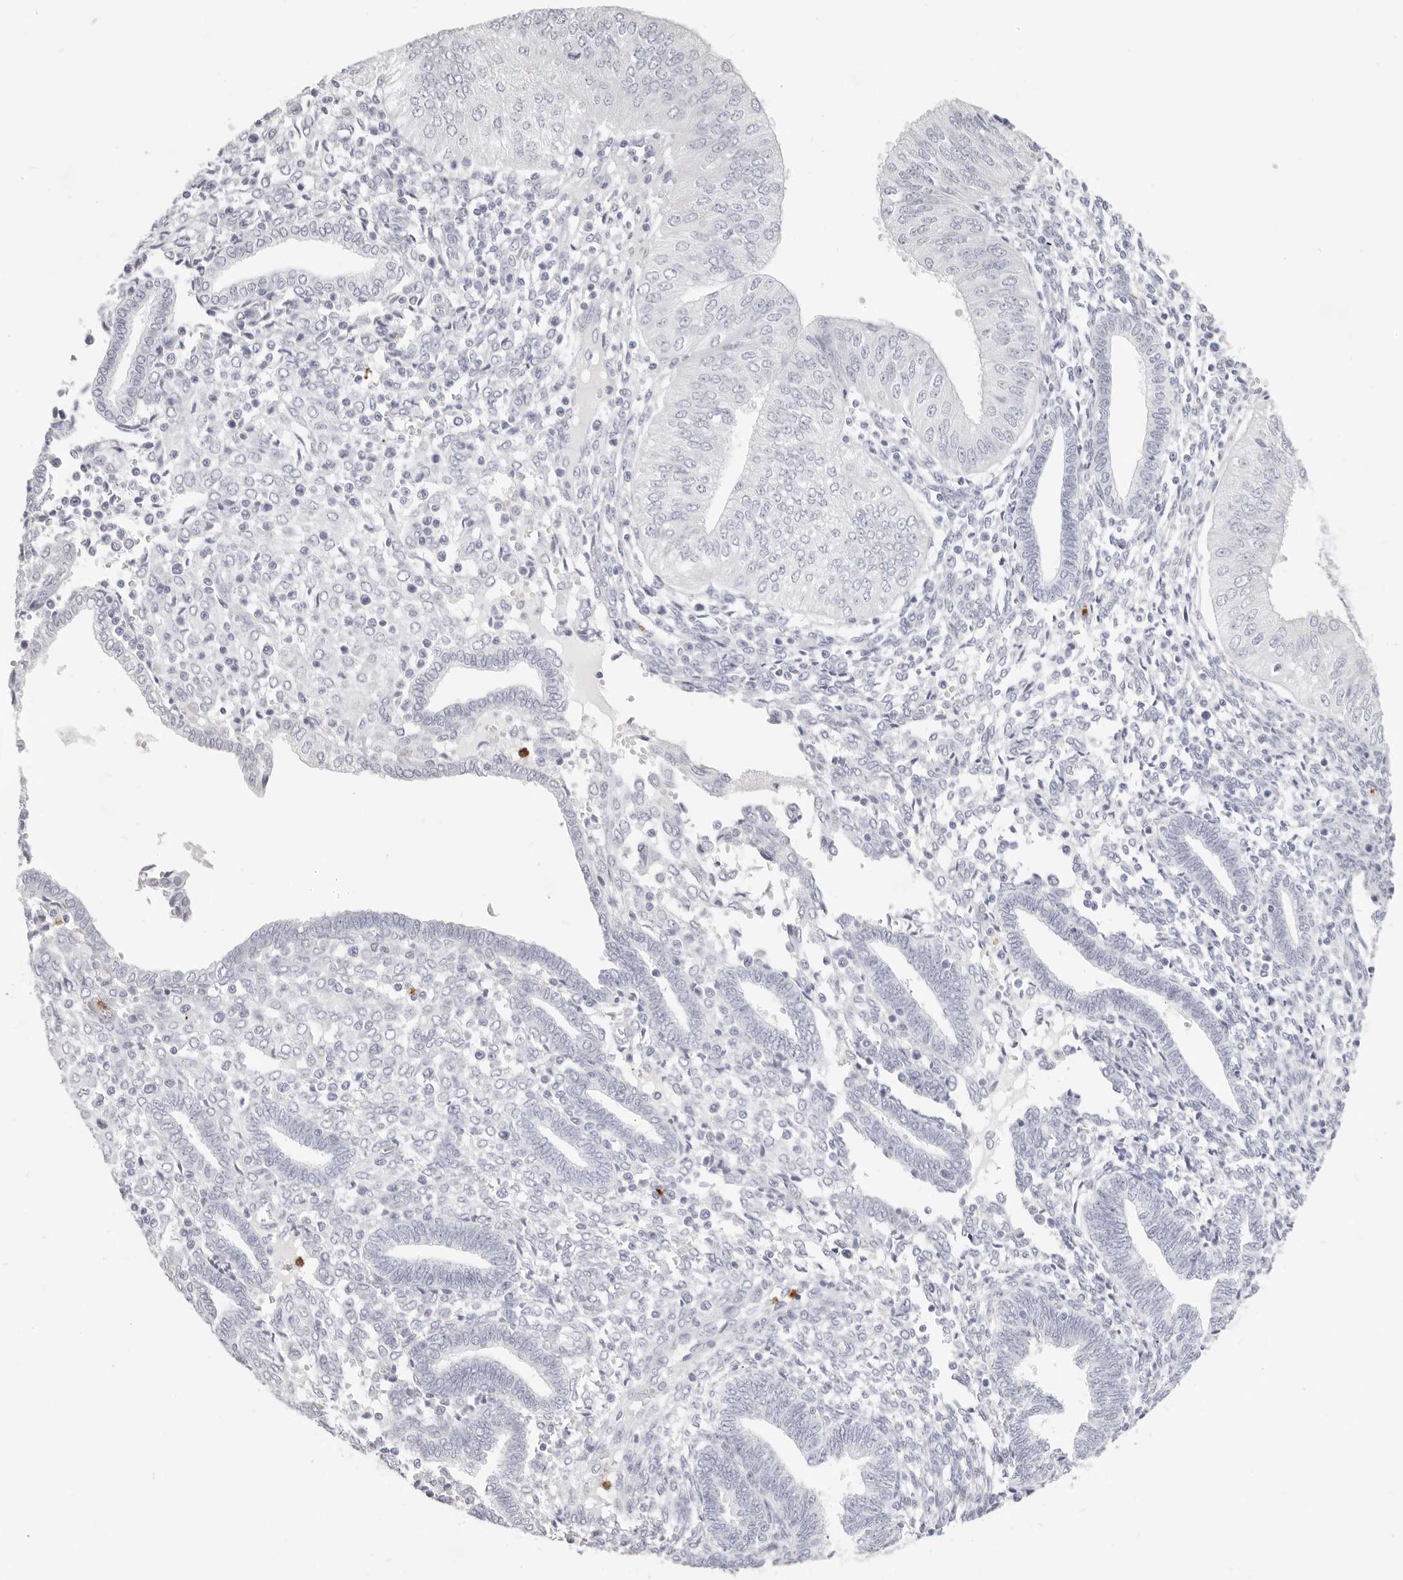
{"staining": {"intensity": "negative", "quantity": "none", "location": "none"}, "tissue": "endometrial cancer", "cell_type": "Tumor cells", "image_type": "cancer", "snomed": [{"axis": "morphology", "description": "Normal tissue, NOS"}, {"axis": "morphology", "description": "Adenocarcinoma, NOS"}, {"axis": "topography", "description": "Endometrium"}], "caption": "This is an immunohistochemistry (IHC) photomicrograph of human adenocarcinoma (endometrial). There is no expression in tumor cells.", "gene": "CAMP", "patient": {"sex": "female", "age": 53}}